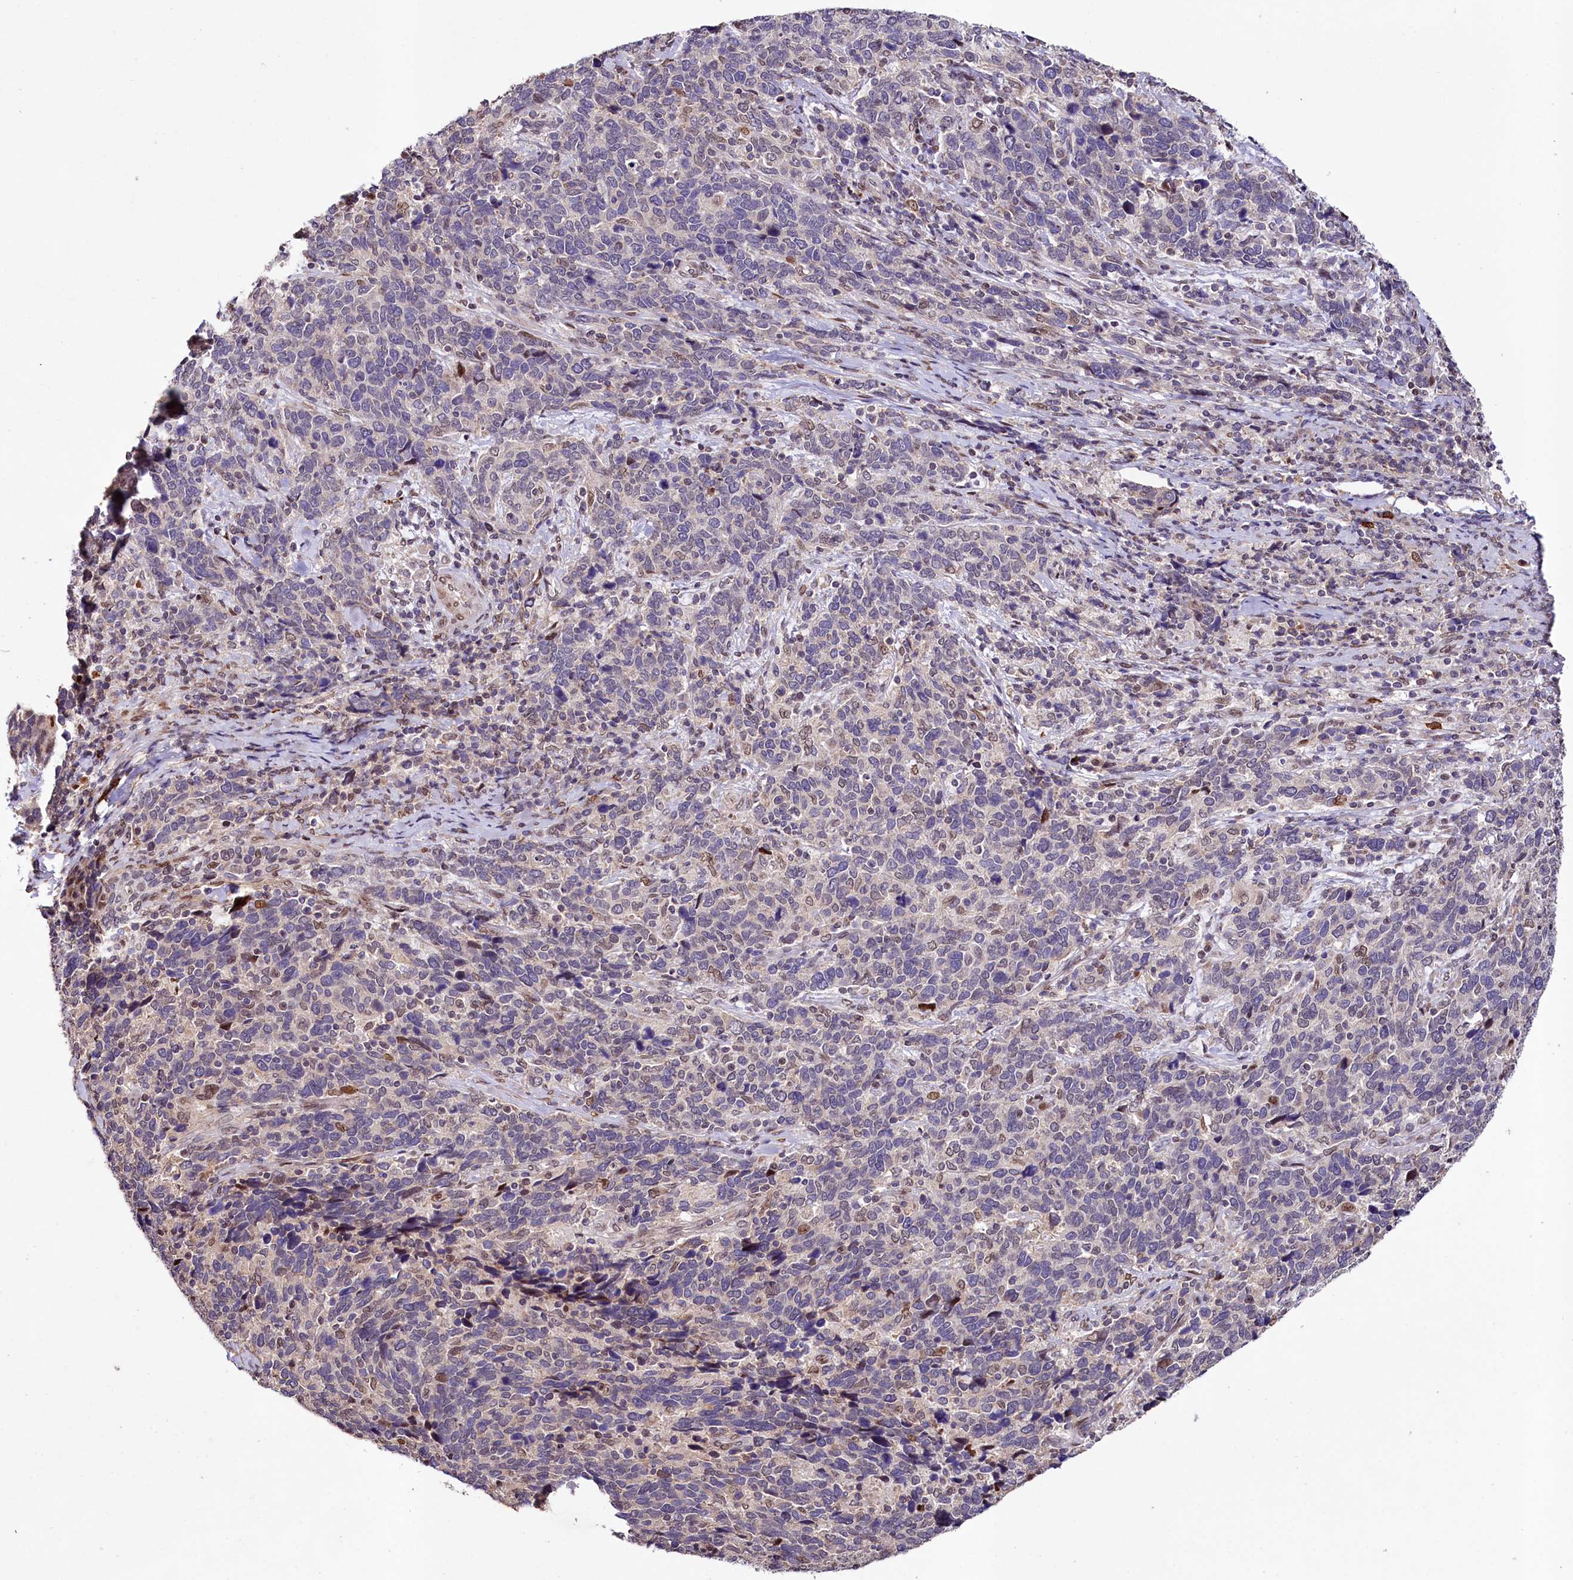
{"staining": {"intensity": "moderate", "quantity": "<25%", "location": "nuclear"}, "tissue": "cervical cancer", "cell_type": "Tumor cells", "image_type": "cancer", "snomed": [{"axis": "morphology", "description": "Squamous cell carcinoma, NOS"}, {"axis": "topography", "description": "Cervix"}], "caption": "This micrograph exhibits IHC staining of human cervical cancer (squamous cell carcinoma), with low moderate nuclear staining in approximately <25% of tumor cells.", "gene": "ZNF226", "patient": {"sex": "female", "age": 41}}